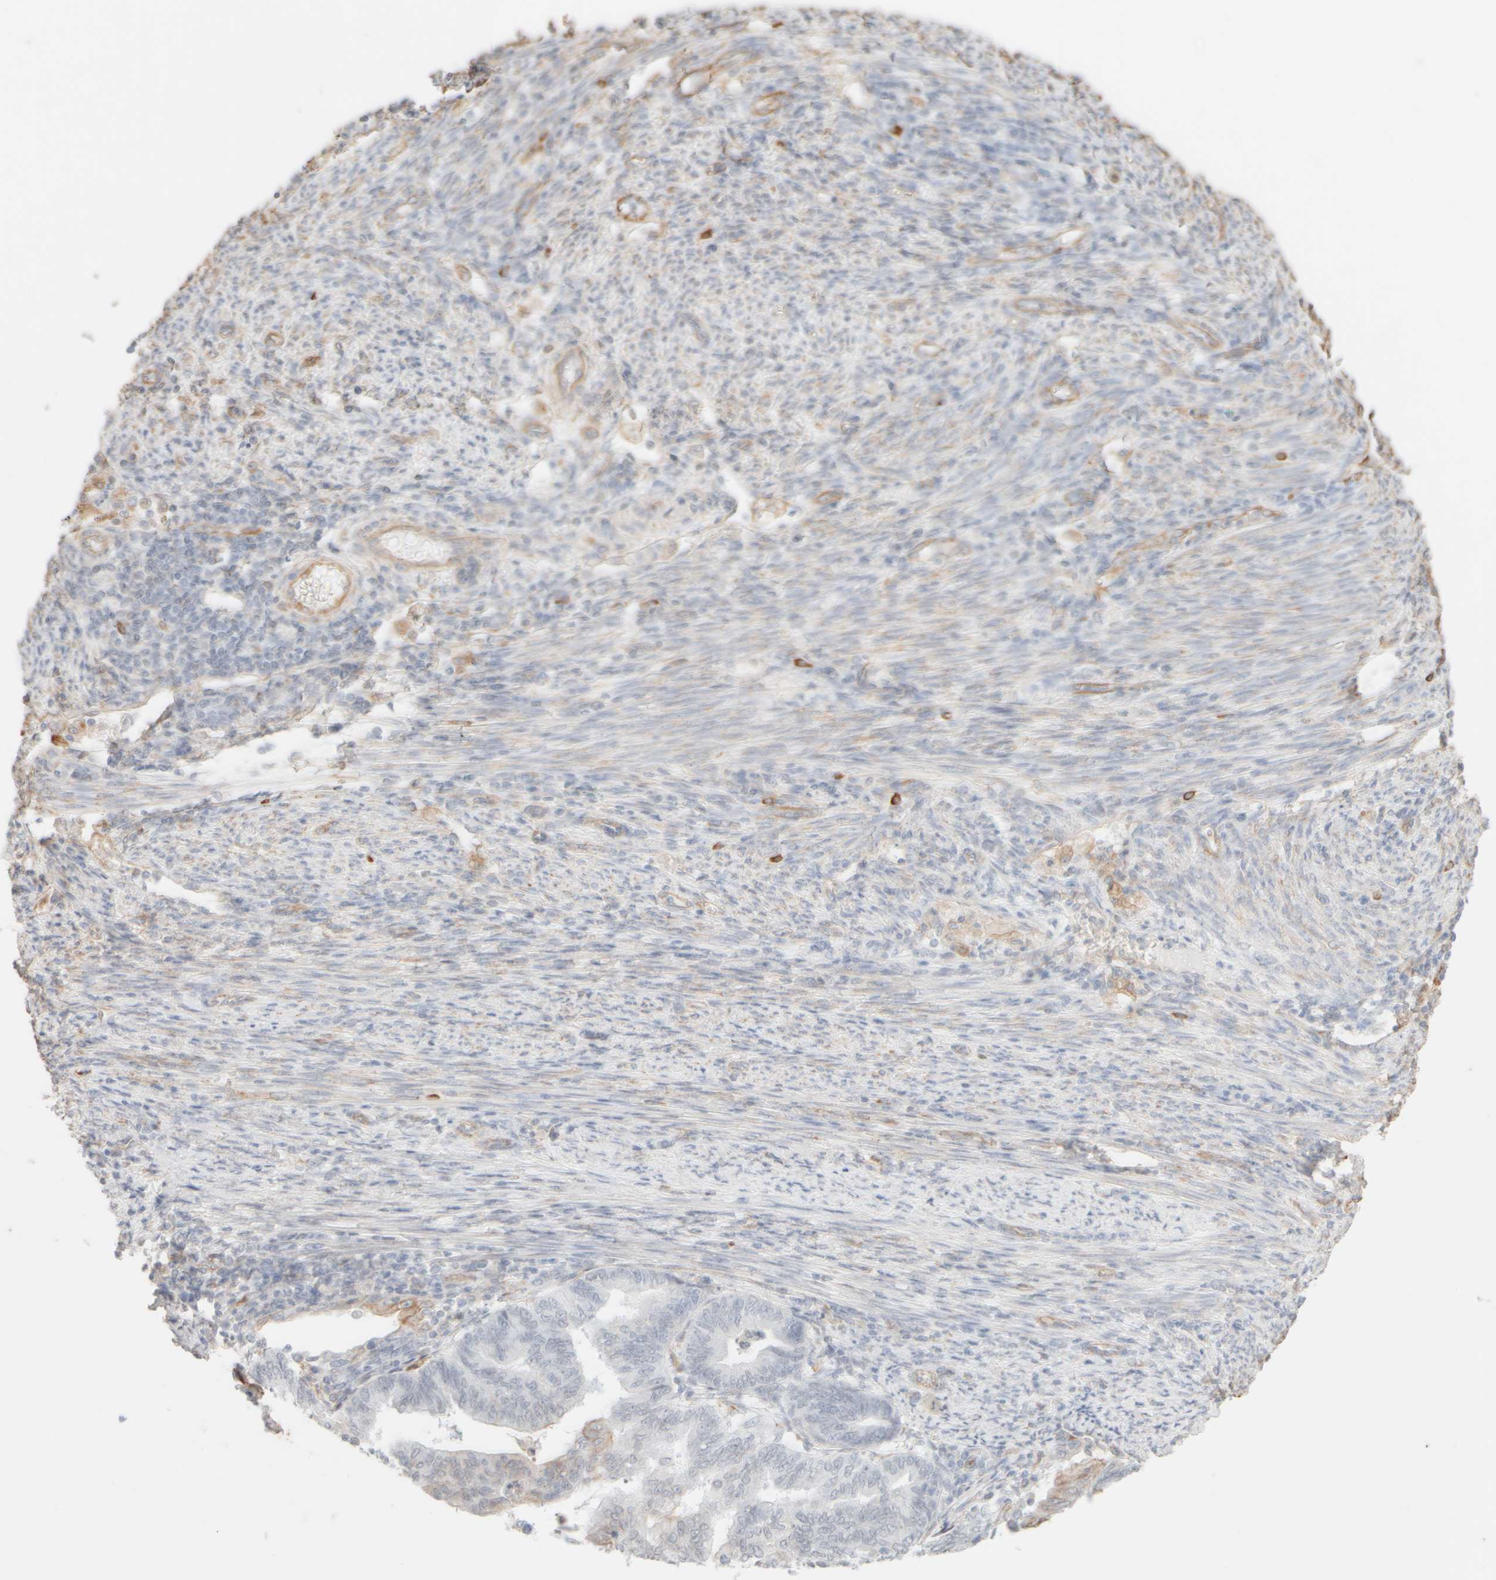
{"staining": {"intensity": "weak", "quantity": "<25%", "location": "cytoplasmic/membranous"}, "tissue": "endometrial cancer", "cell_type": "Tumor cells", "image_type": "cancer", "snomed": [{"axis": "morphology", "description": "Polyp, NOS"}, {"axis": "morphology", "description": "Adenocarcinoma, NOS"}, {"axis": "morphology", "description": "Adenoma, NOS"}, {"axis": "topography", "description": "Endometrium"}], "caption": "This is a photomicrograph of immunohistochemistry staining of polyp (endometrial), which shows no expression in tumor cells. The staining was performed using DAB (3,3'-diaminobenzidine) to visualize the protein expression in brown, while the nuclei were stained in blue with hematoxylin (Magnification: 20x).", "gene": "KRT15", "patient": {"sex": "female", "age": 79}}